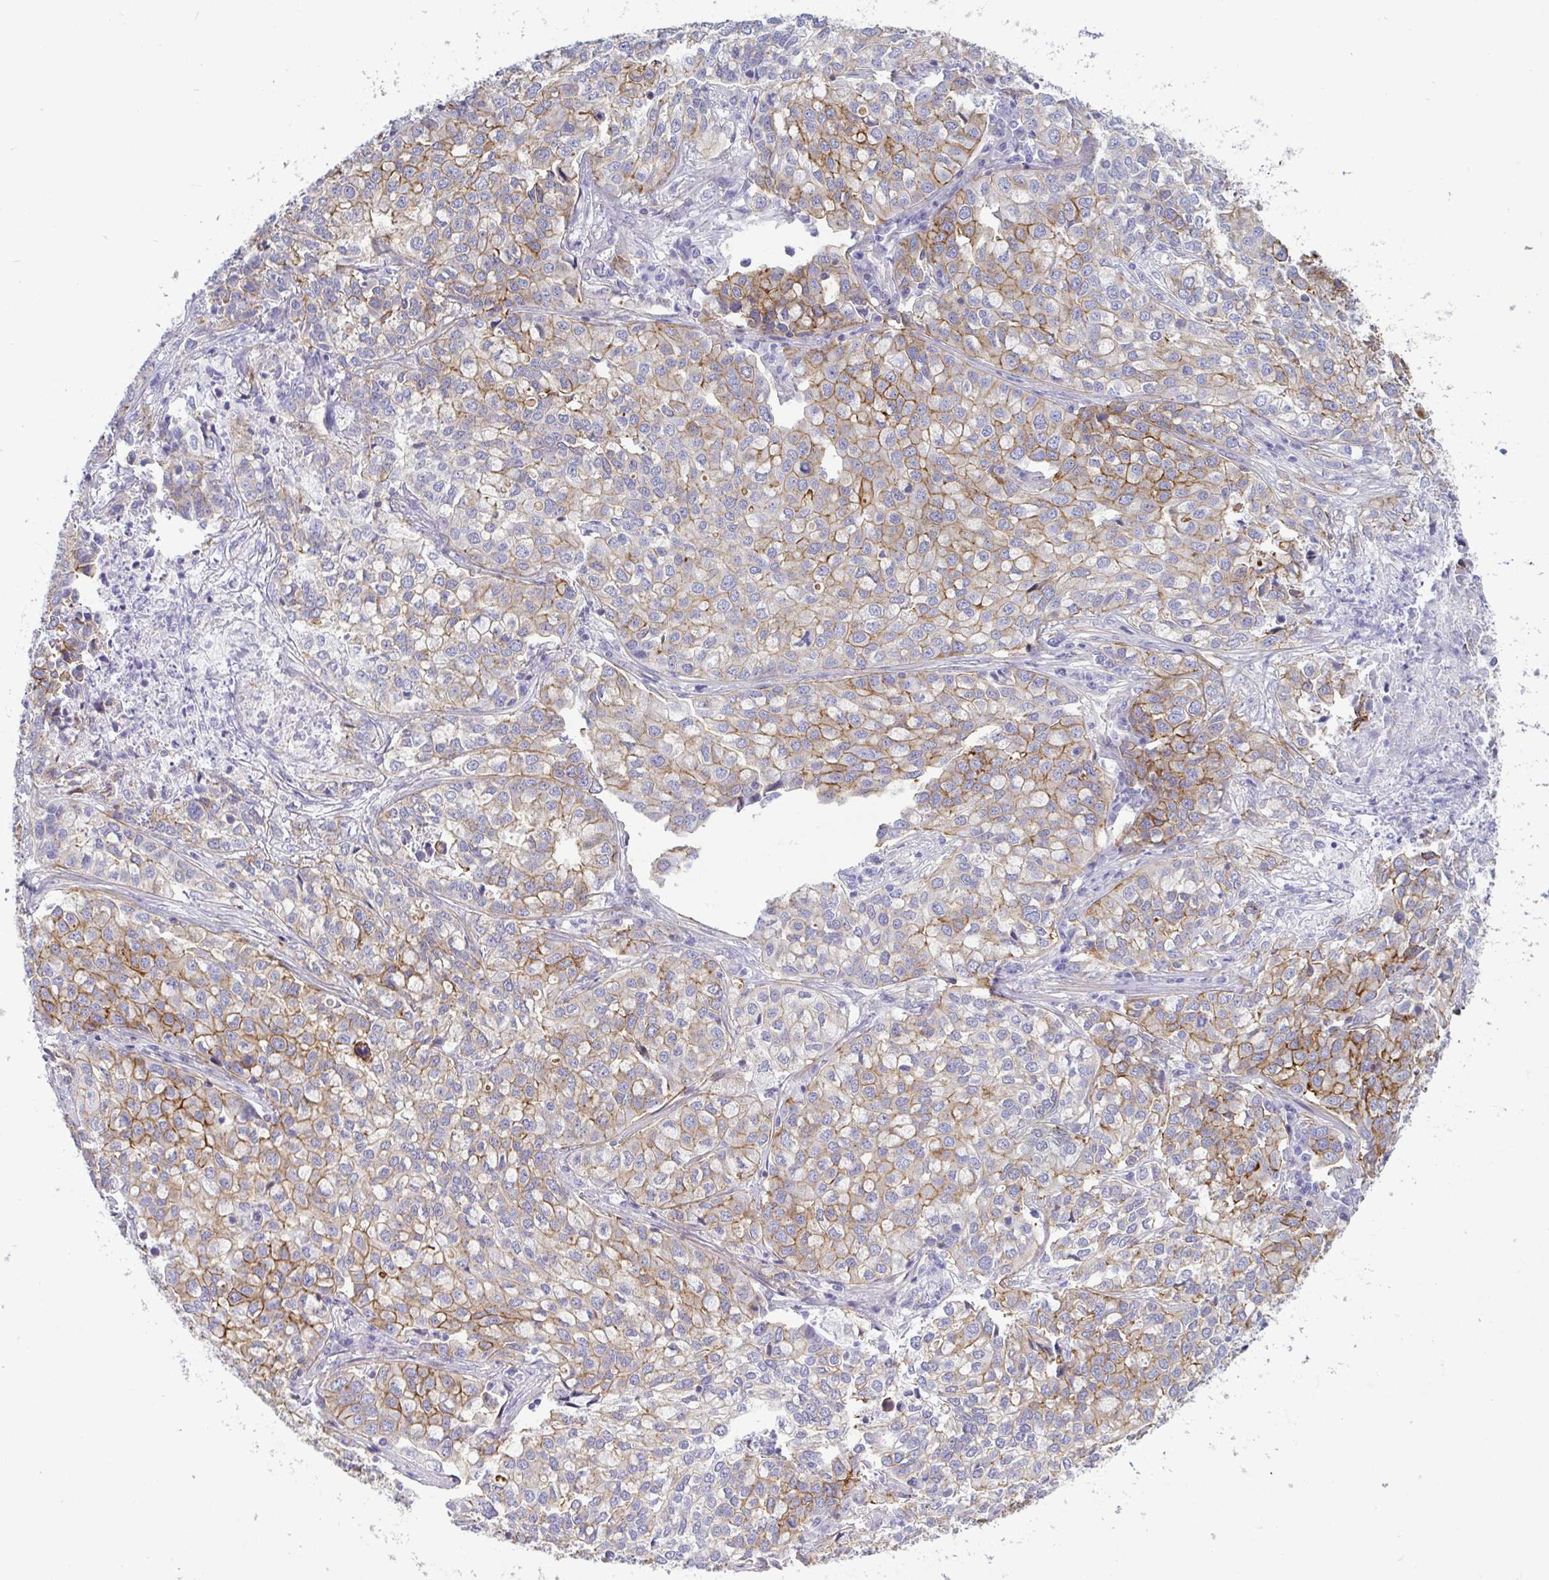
{"staining": {"intensity": "weak", "quantity": "25%-75%", "location": "cytoplasmic/membranous"}, "tissue": "lung cancer", "cell_type": "Tumor cells", "image_type": "cancer", "snomed": [{"axis": "morphology", "description": "Adenocarcinoma, NOS"}, {"axis": "morphology", "description": "Adenocarcinoma, metastatic, NOS"}, {"axis": "topography", "description": "Lymph node"}, {"axis": "topography", "description": "Lung"}], "caption": "Immunohistochemical staining of human lung metastatic adenocarcinoma displays weak cytoplasmic/membranous protein staining in about 25%-75% of tumor cells. The protein is stained brown, and the nuclei are stained in blue (DAB IHC with brightfield microscopy, high magnification).", "gene": "LIMA1", "patient": {"sex": "female", "age": 65}}